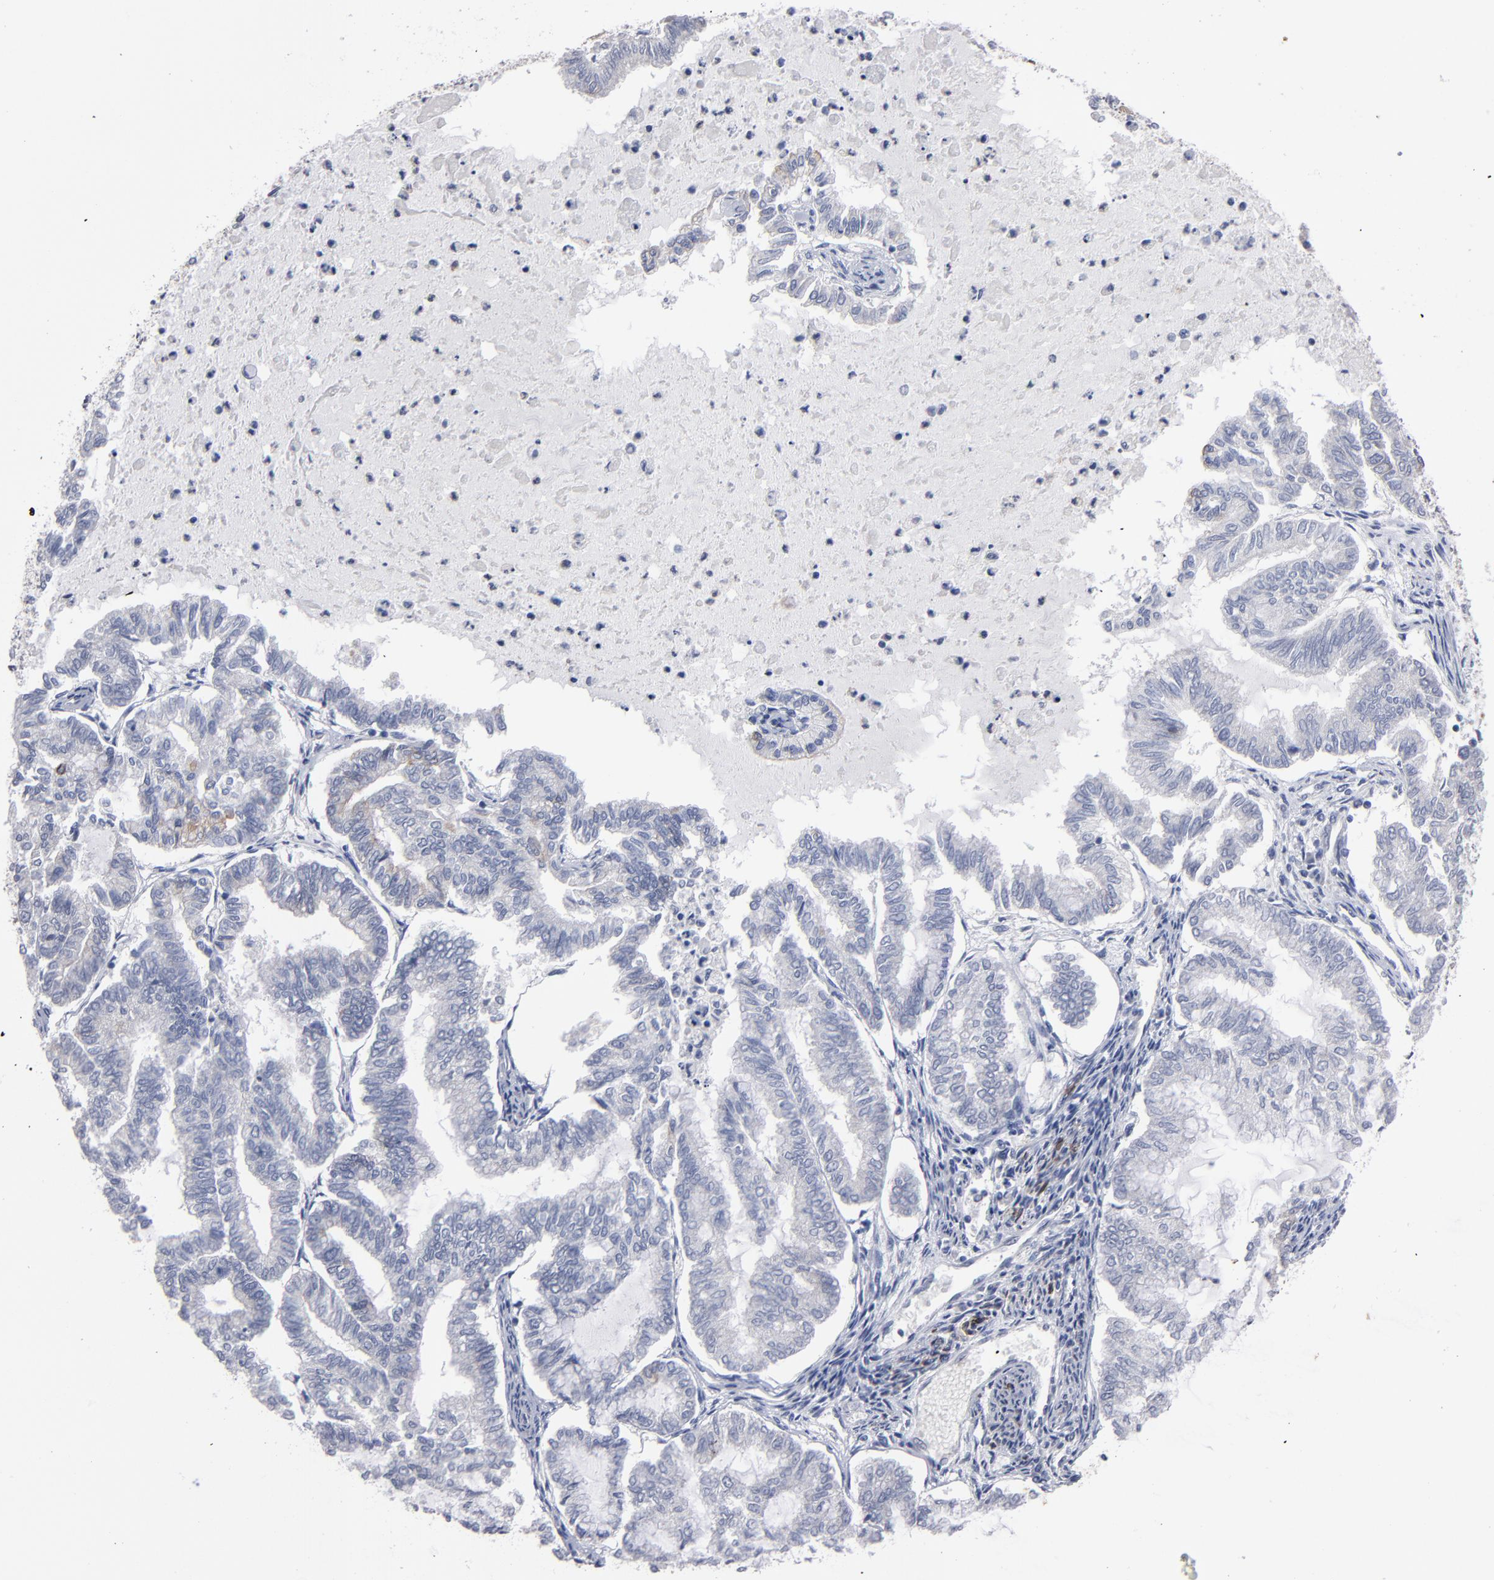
{"staining": {"intensity": "negative", "quantity": "none", "location": "none"}, "tissue": "endometrial cancer", "cell_type": "Tumor cells", "image_type": "cancer", "snomed": [{"axis": "morphology", "description": "Adenocarcinoma, NOS"}, {"axis": "topography", "description": "Endometrium"}], "caption": "Tumor cells are negative for protein expression in human adenocarcinoma (endometrial). (Immunohistochemistry (ihc), brightfield microscopy, high magnification).", "gene": "ZNF175", "patient": {"sex": "female", "age": 79}}